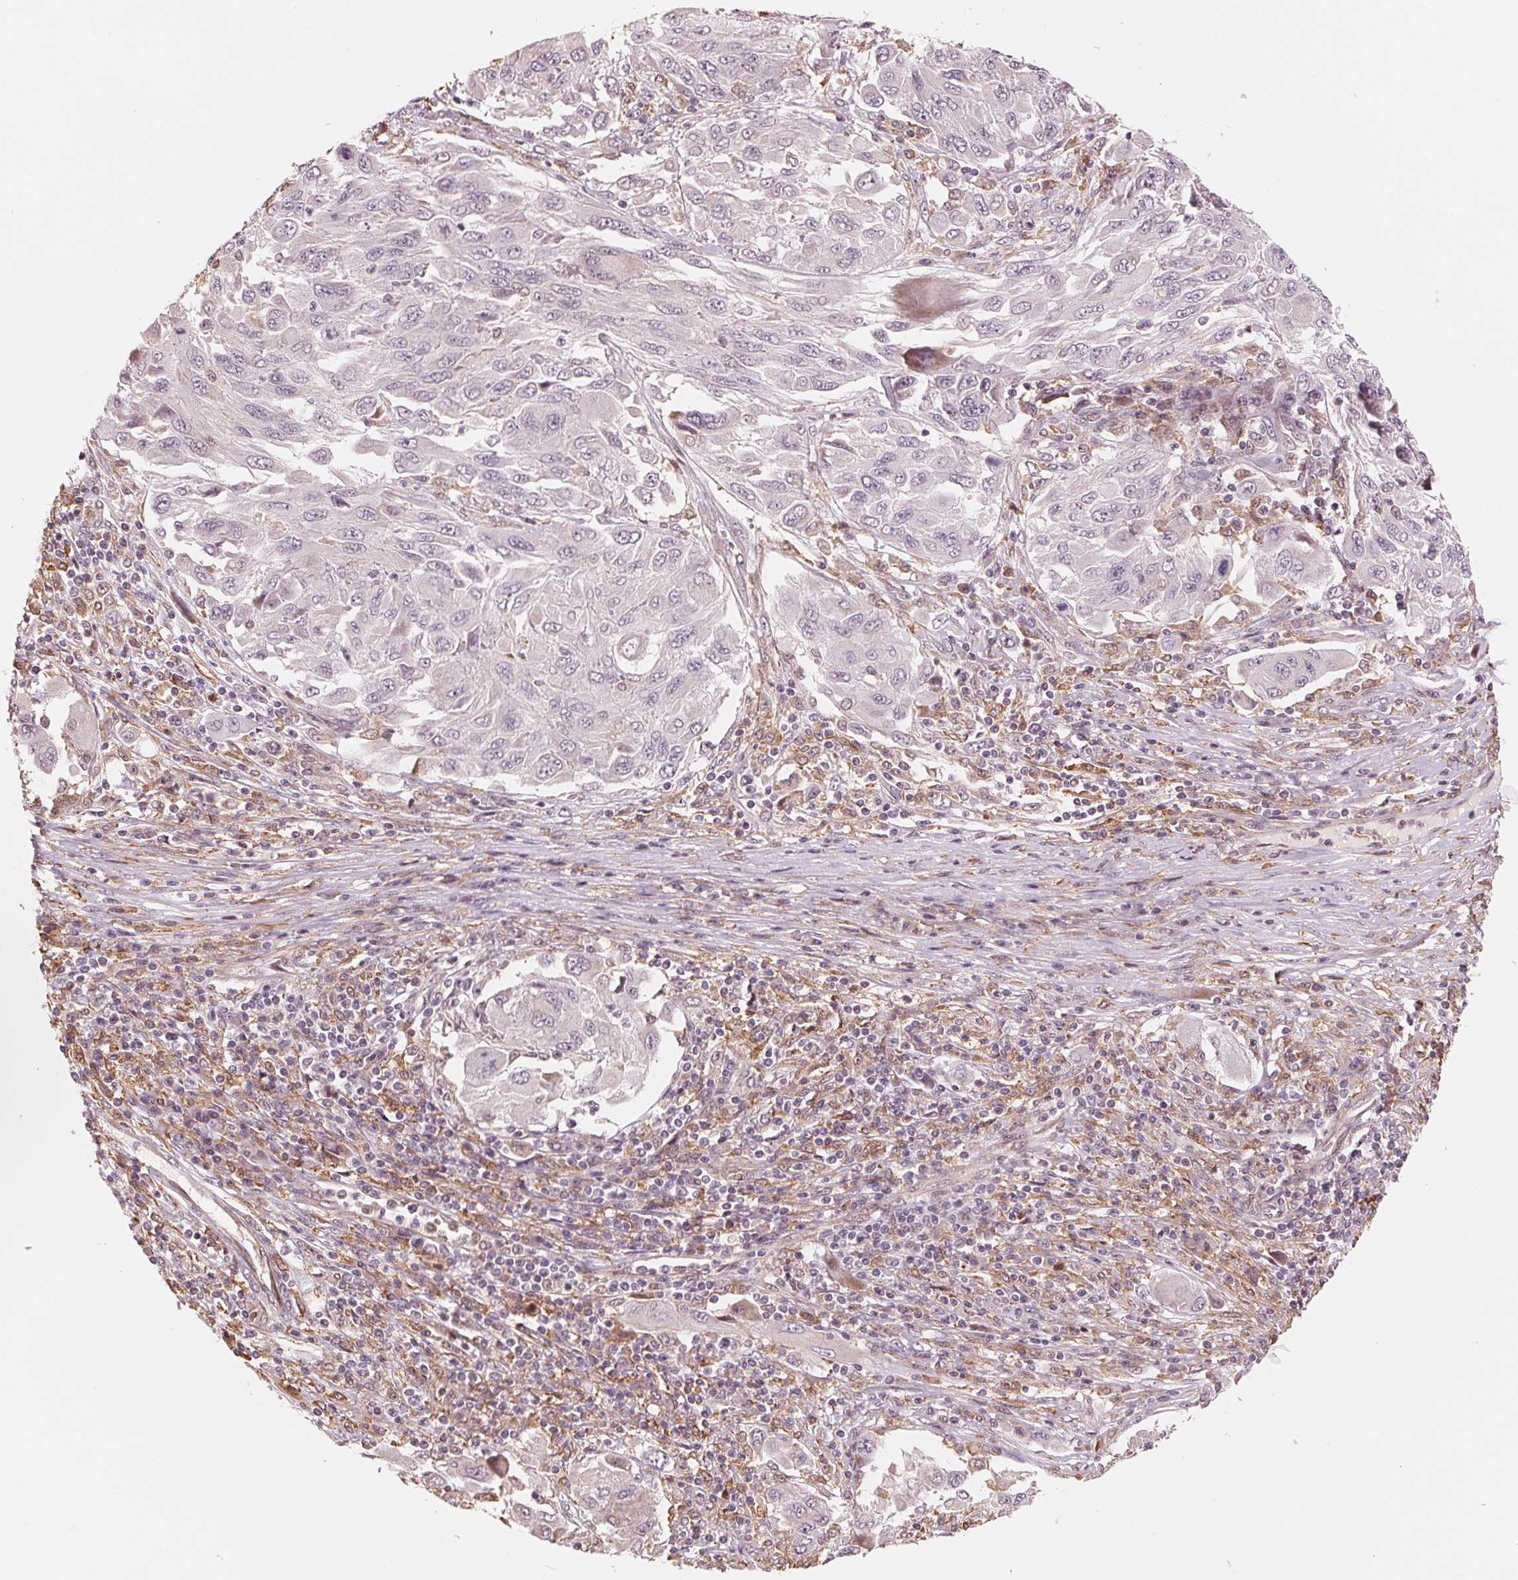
{"staining": {"intensity": "negative", "quantity": "none", "location": "none"}, "tissue": "melanoma", "cell_type": "Tumor cells", "image_type": "cancer", "snomed": [{"axis": "morphology", "description": "Malignant melanoma, NOS"}, {"axis": "topography", "description": "Skin"}], "caption": "A micrograph of melanoma stained for a protein exhibits no brown staining in tumor cells.", "gene": "IL9R", "patient": {"sex": "female", "age": 91}}